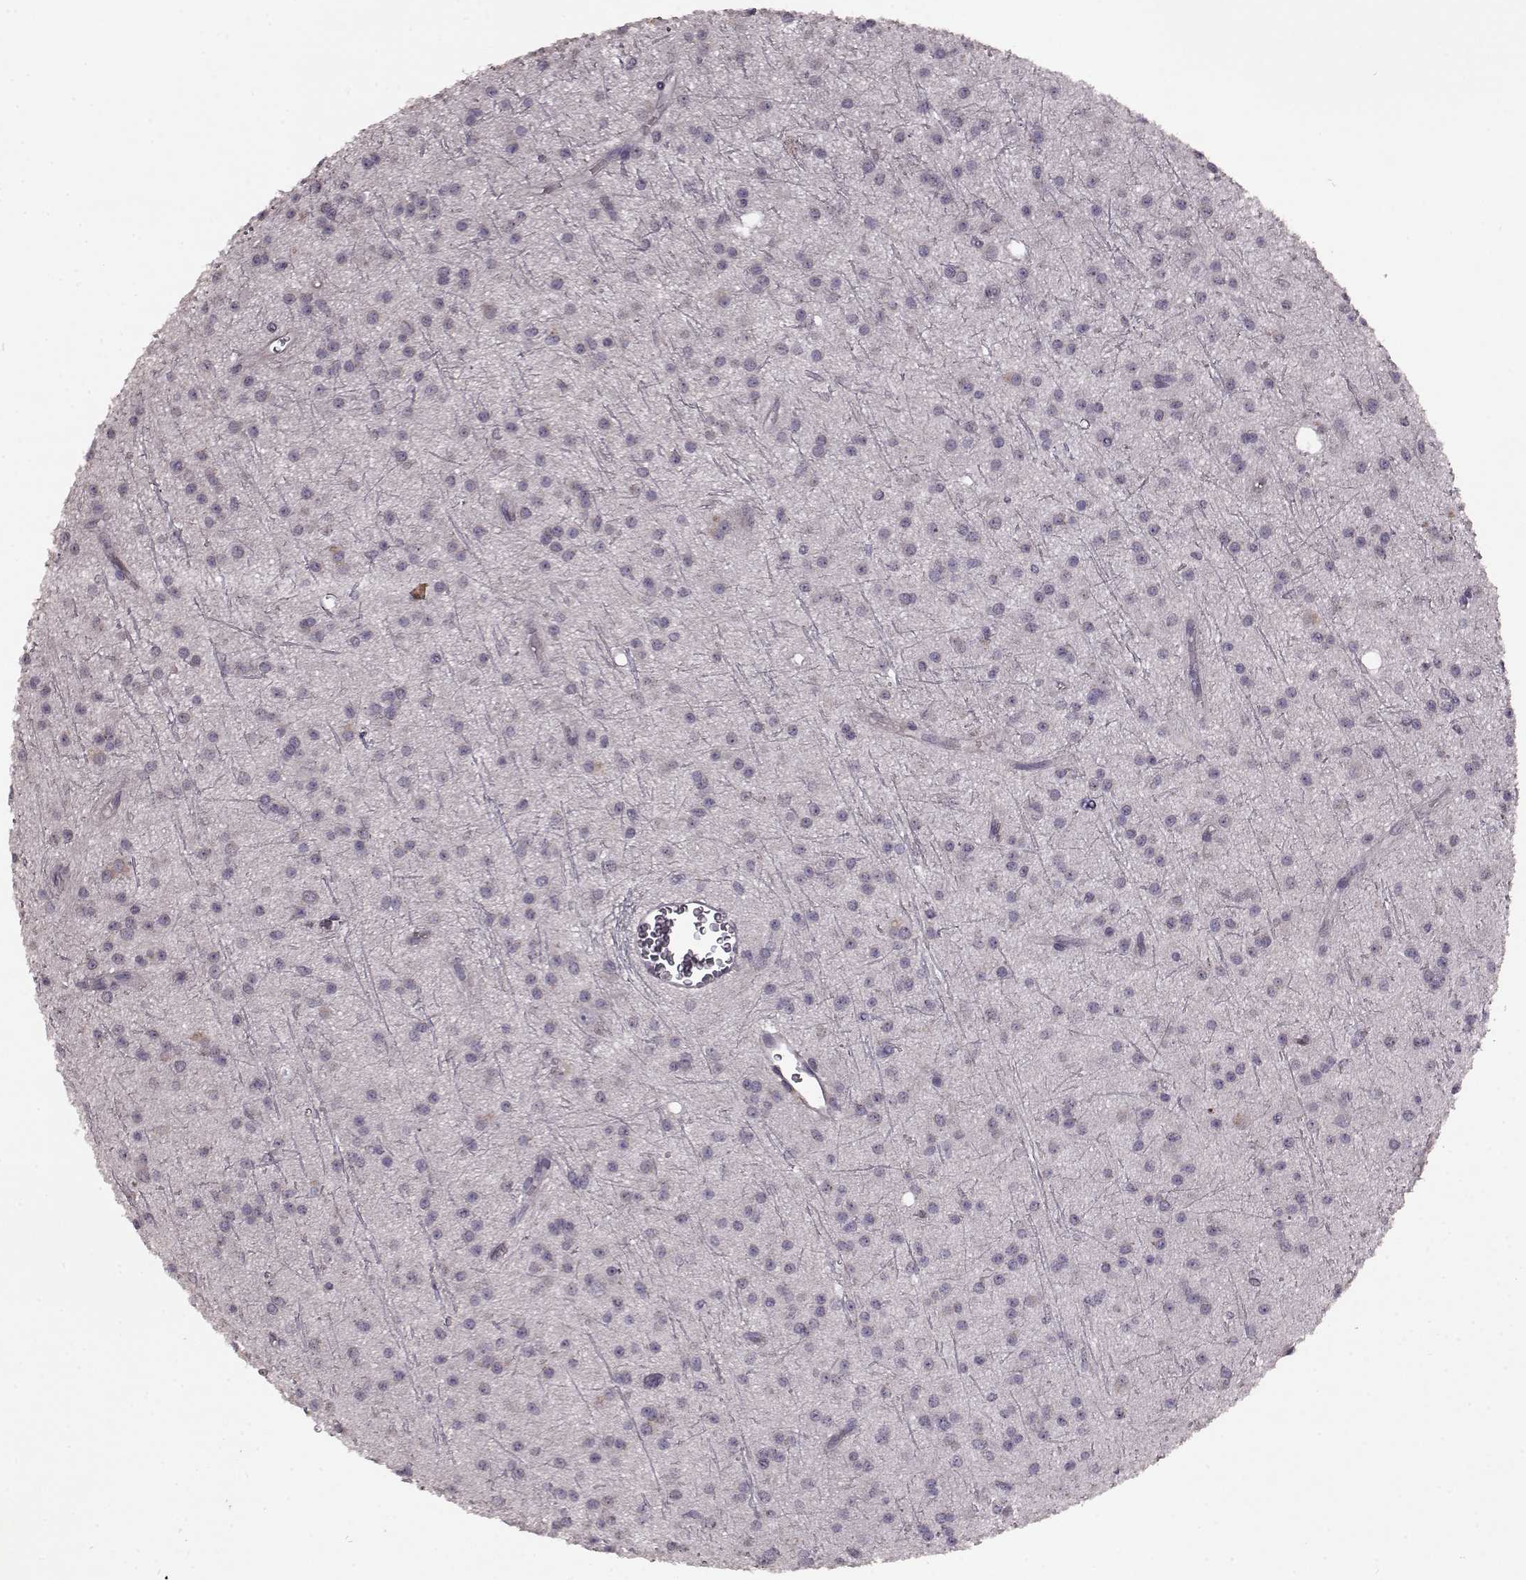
{"staining": {"intensity": "negative", "quantity": "none", "location": "none"}, "tissue": "glioma", "cell_type": "Tumor cells", "image_type": "cancer", "snomed": [{"axis": "morphology", "description": "Glioma, malignant, Low grade"}, {"axis": "topography", "description": "Brain"}], "caption": "Immunohistochemistry (IHC) histopathology image of human malignant glioma (low-grade) stained for a protein (brown), which exhibits no expression in tumor cells.", "gene": "SLC52A3", "patient": {"sex": "male", "age": 27}}